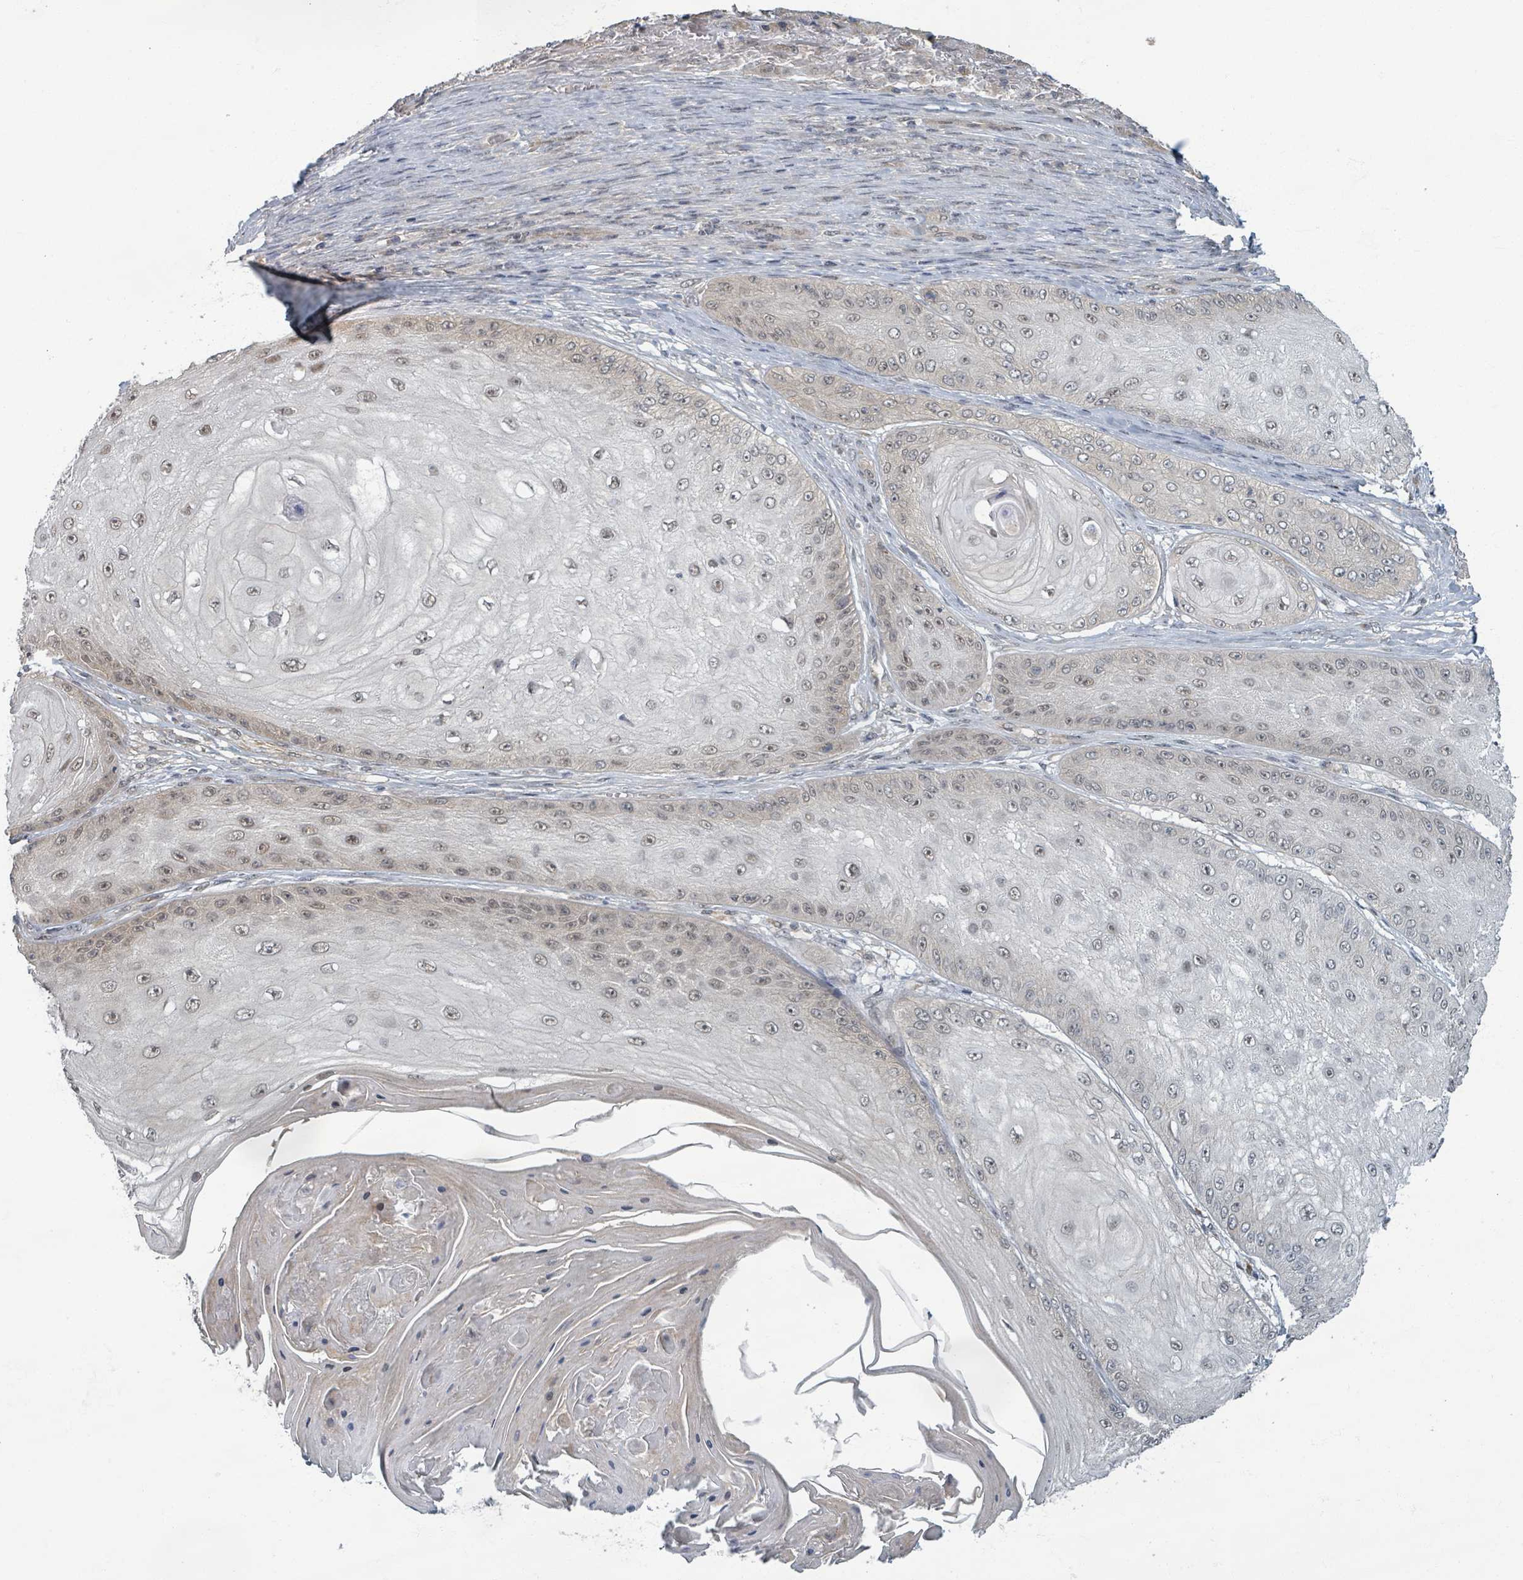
{"staining": {"intensity": "weak", "quantity": ">75%", "location": "nuclear"}, "tissue": "skin cancer", "cell_type": "Tumor cells", "image_type": "cancer", "snomed": [{"axis": "morphology", "description": "Squamous cell carcinoma, NOS"}, {"axis": "topography", "description": "Skin"}], "caption": "Protein expression analysis of skin cancer exhibits weak nuclear positivity in about >75% of tumor cells.", "gene": "INTS15", "patient": {"sex": "male", "age": 70}}